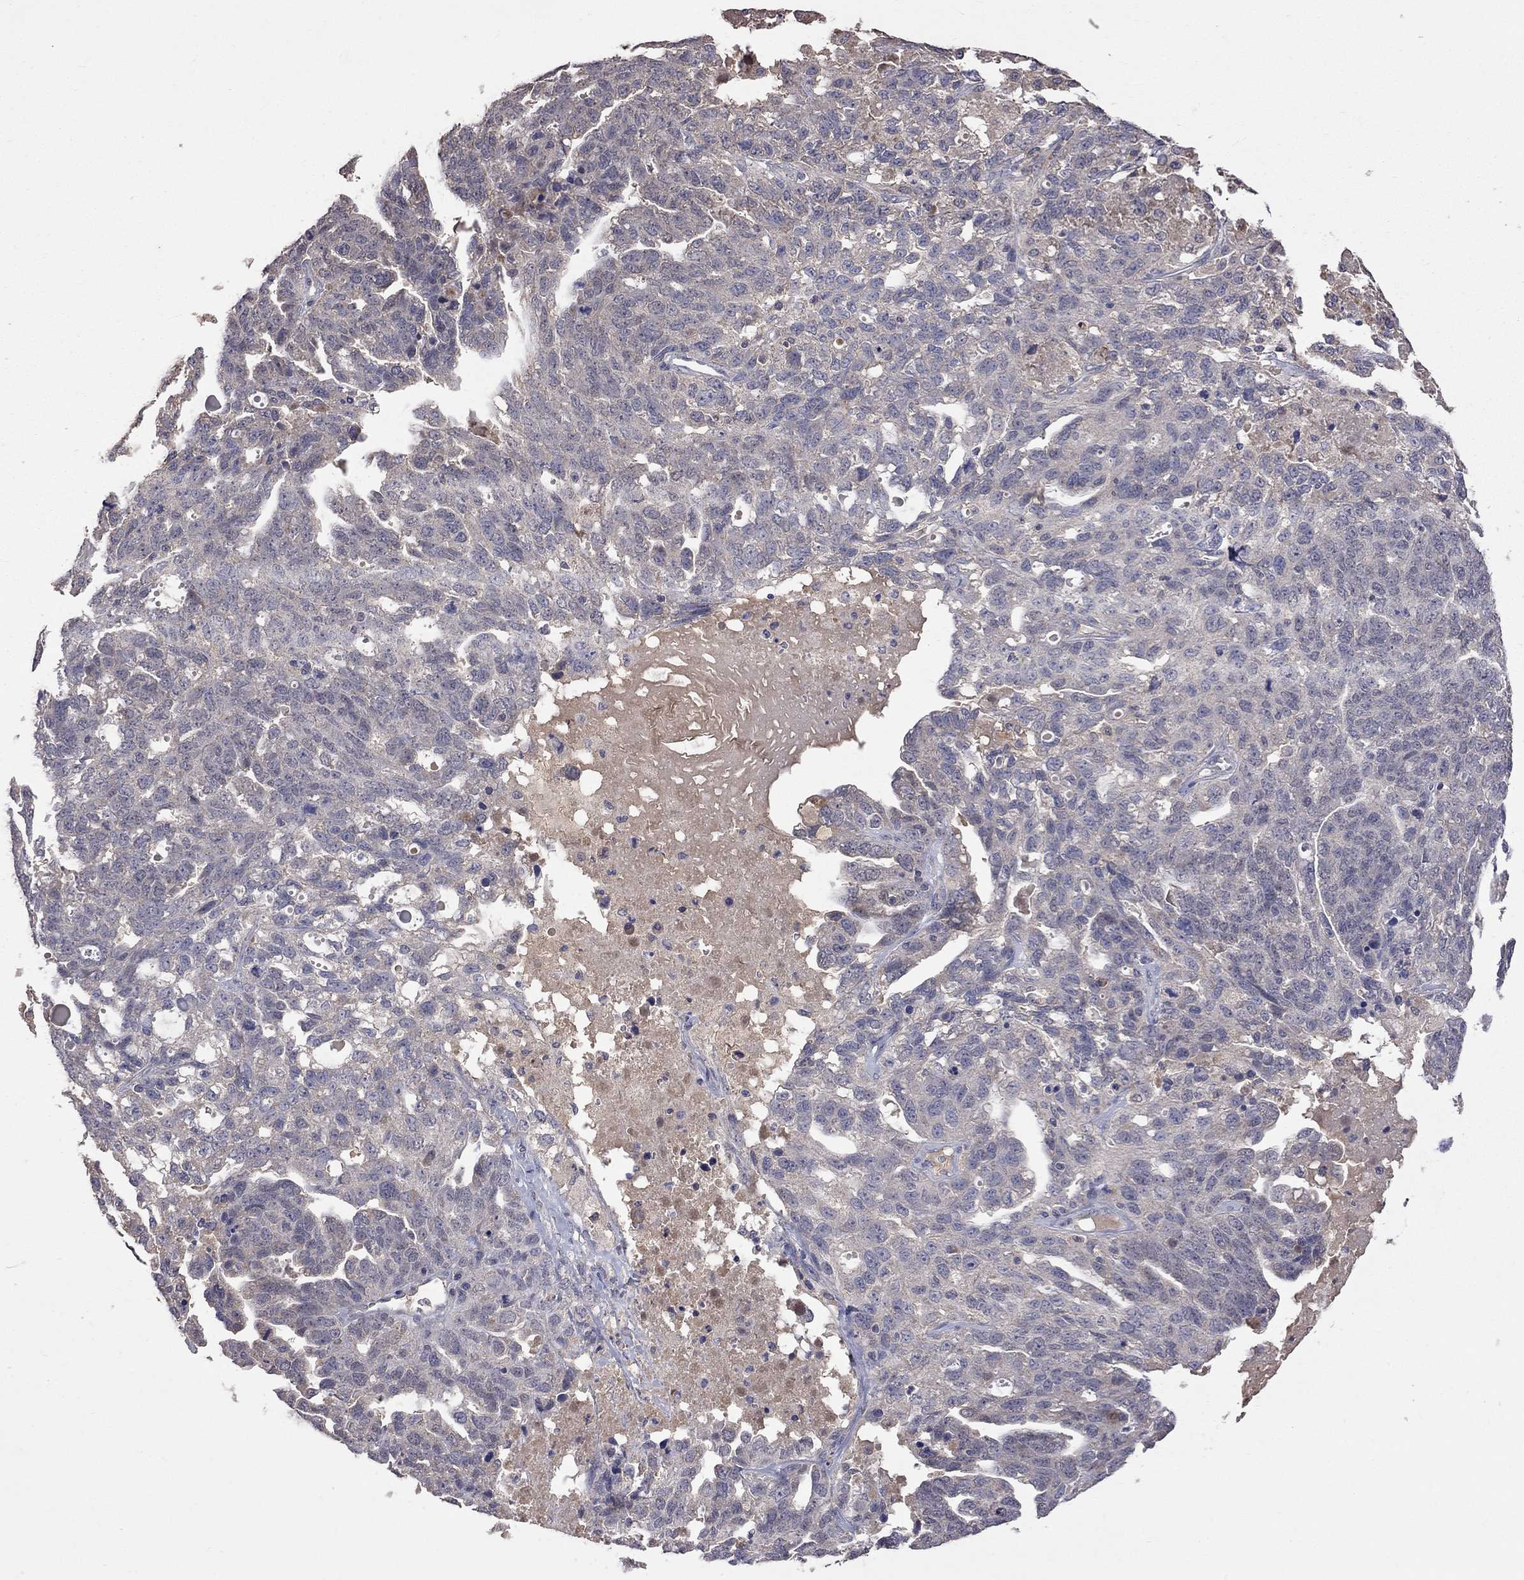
{"staining": {"intensity": "negative", "quantity": "none", "location": "none"}, "tissue": "ovarian cancer", "cell_type": "Tumor cells", "image_type": "cancer", "snomed": [{"axis": "morphology", "description": "Cystadenocarcinoma, serous, NOS"}, {"axis": "topography", "description": "Ovary"}], "caption": "Immunohistochemistry (IHC) of human ovarian cancer (serous cystadenocarcinoma) exhibits no expression in tumor cells.", "gene": "HTR6", "patient": {"sex": "female", "age": 71}}